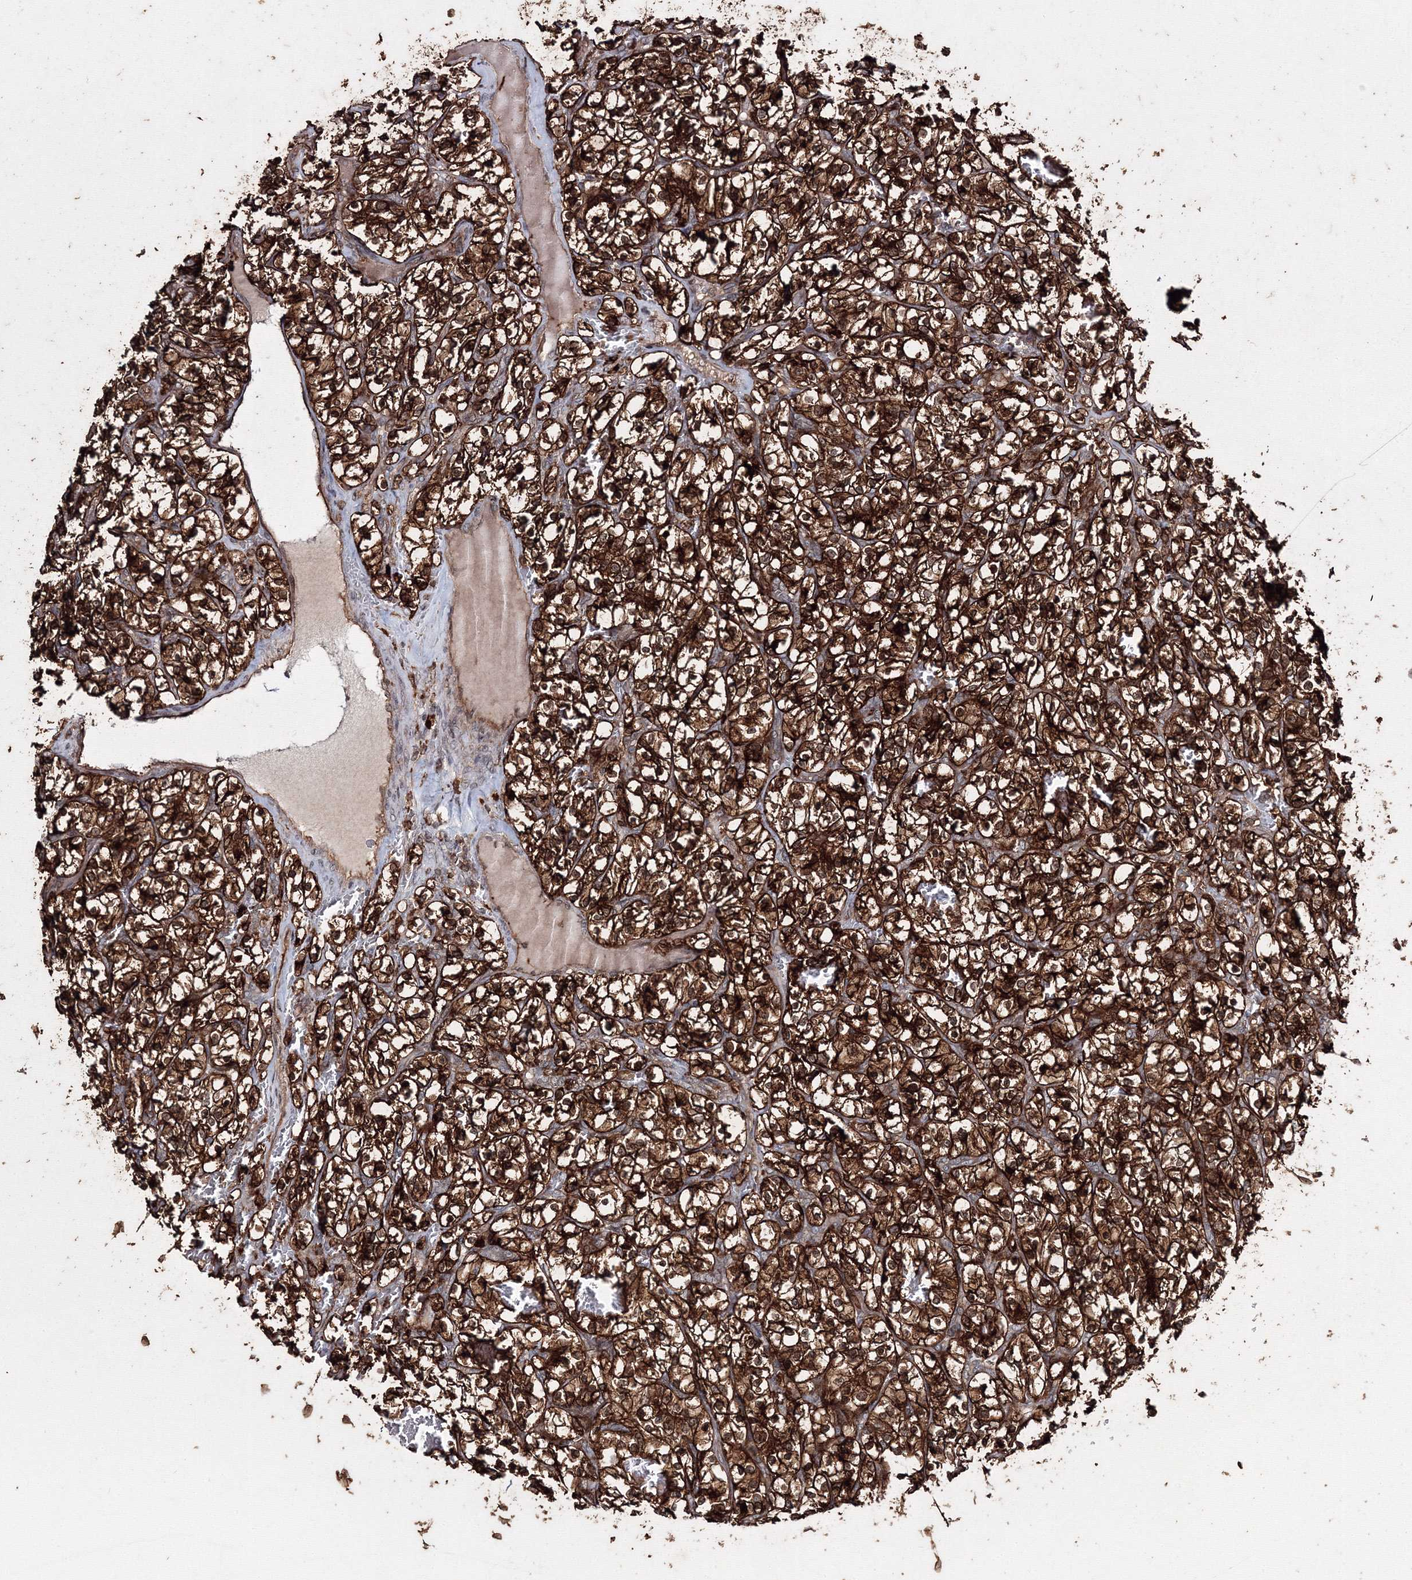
{"staining": {"intensity": "strong", "quantity": ">75%", "location": "cytoplasmic/membranous"}, "tissue": "renal cancer", "cell_type": "Tumor cells", "image_type": "cancer", "snomed": [{"axis": "morphology", "description": "Adenocarcinoma, NOS"}, {"axis": "topography", "description": "Kidney"}], "caption": "Adenocarcinoma (renal) tissue reveals strong cytoplasmic/membranous positivity in about >75% of tumor cells, visualized by immunohistochemistry.", "gene": "DDO", "patient": {"sex": "female", "age": 57}}